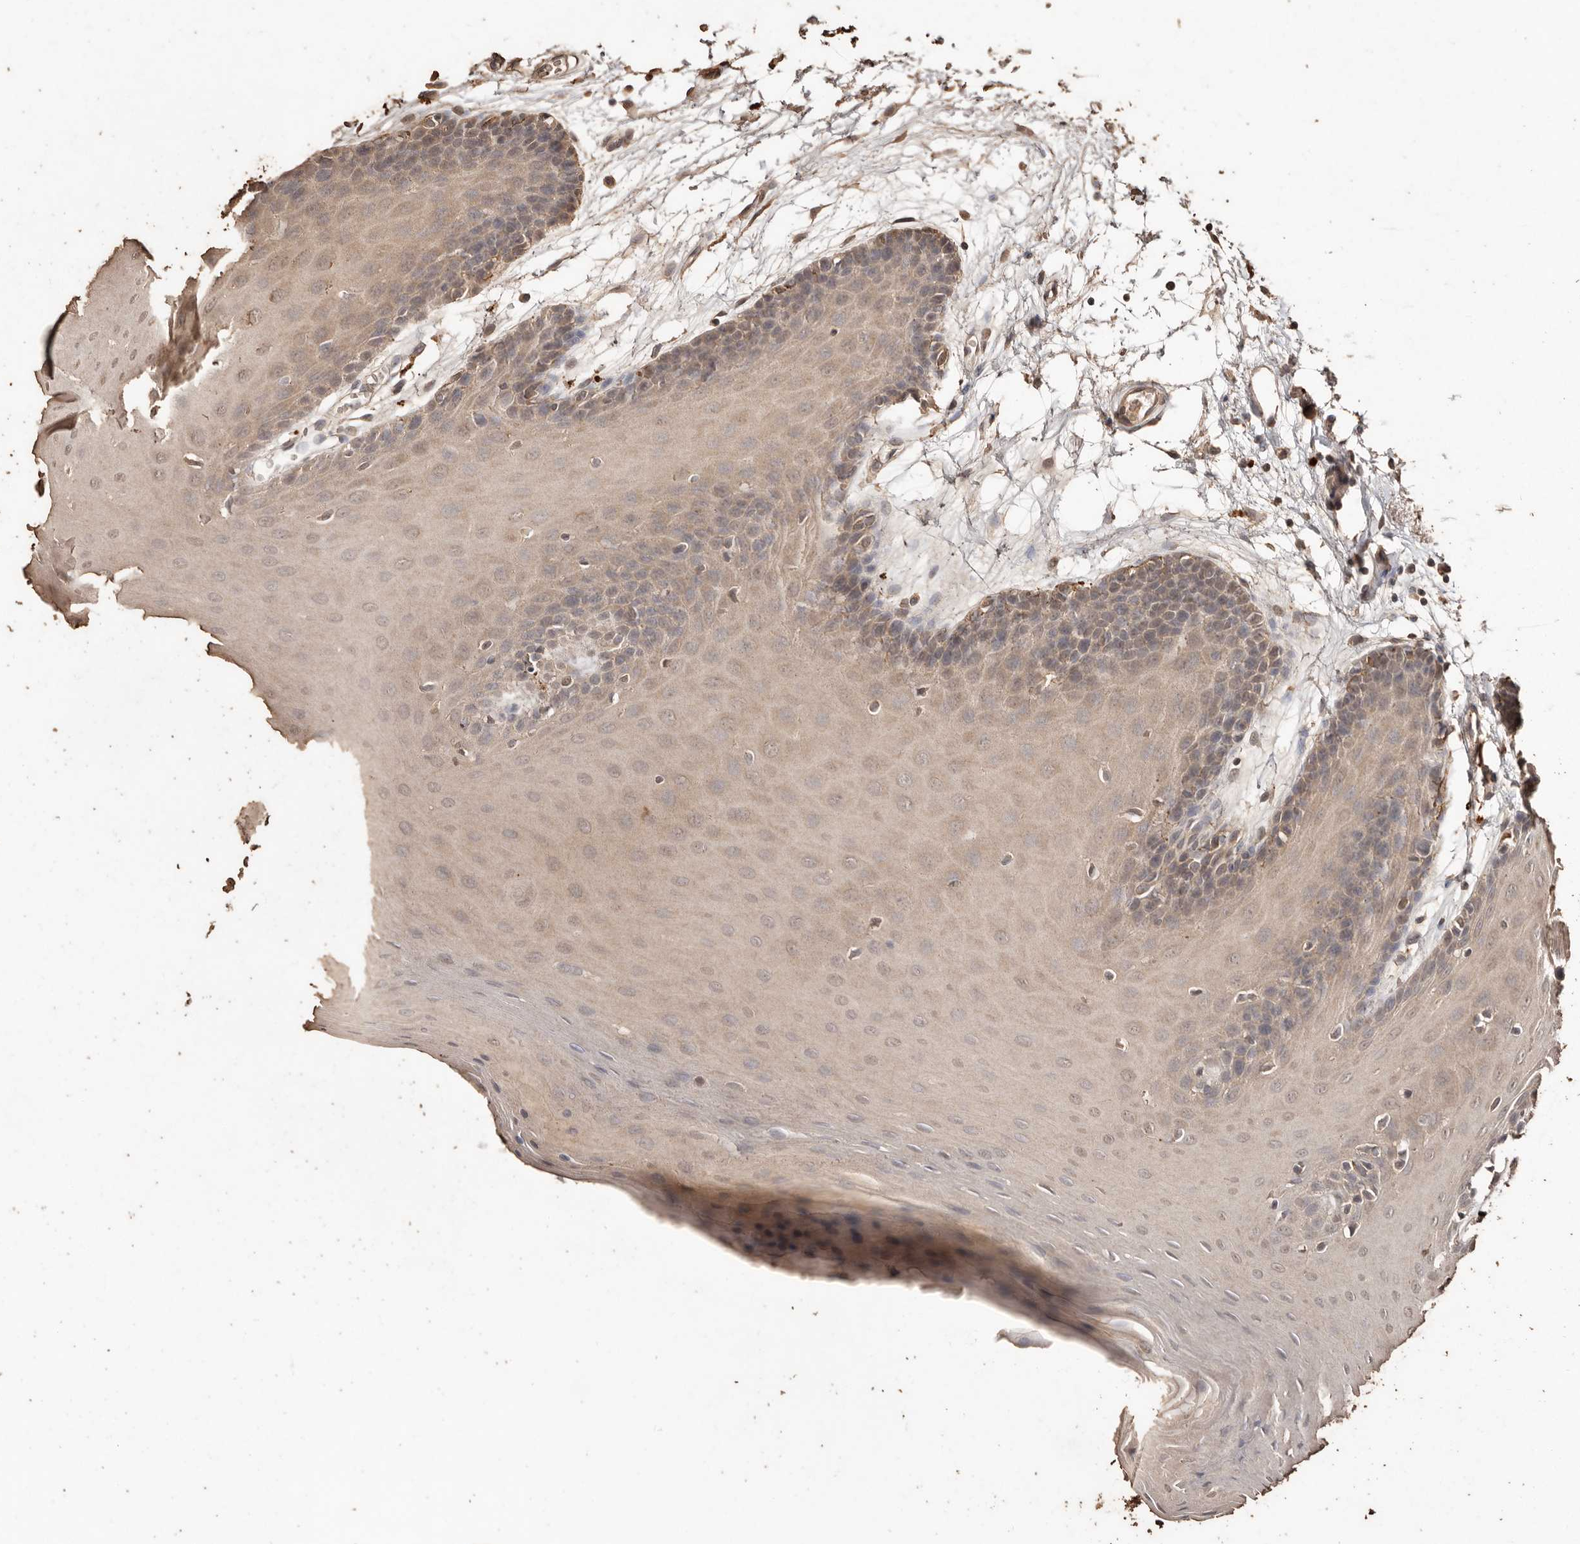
{"staining": {"intensity": "weak", "quantity": ">75%", "location": "cytoplasmic/membranous,nuclear"}, "tissue": "oral mucosa", "cell_type": "Squamous epithelial cells", "image_type": "normal", "snomed": [{"axis": "morphology", "description": "Normal tissue, NOS"}, {"axis": "morphology", "description": "Squamous cell carcinoma, NOS"}, {"axis": "topography", "description": "Skeletal muscle"}, {"axis": "topography", "description": "Oral tissue"}, {"axis": "topography", "description": "Salivary gland"}, {"axis": "topography", "description": "Head-Neck"}], "caption": "An IHC histopathology image of benign tissue is shown. Protein staining in brown labels weak cytoplasmic/membranous,nuclear positivity in oral mucosa within squamous epithelial cells. The staining was performed using DAB (3,3'-diaminobenzidine) to visualize the protein expression in brown, while the nuclei were stained in blue with hematoxylin (Magnification: 20x).", "gene": "PKDCC", "patient": {"sex": "male", "age": 54}}